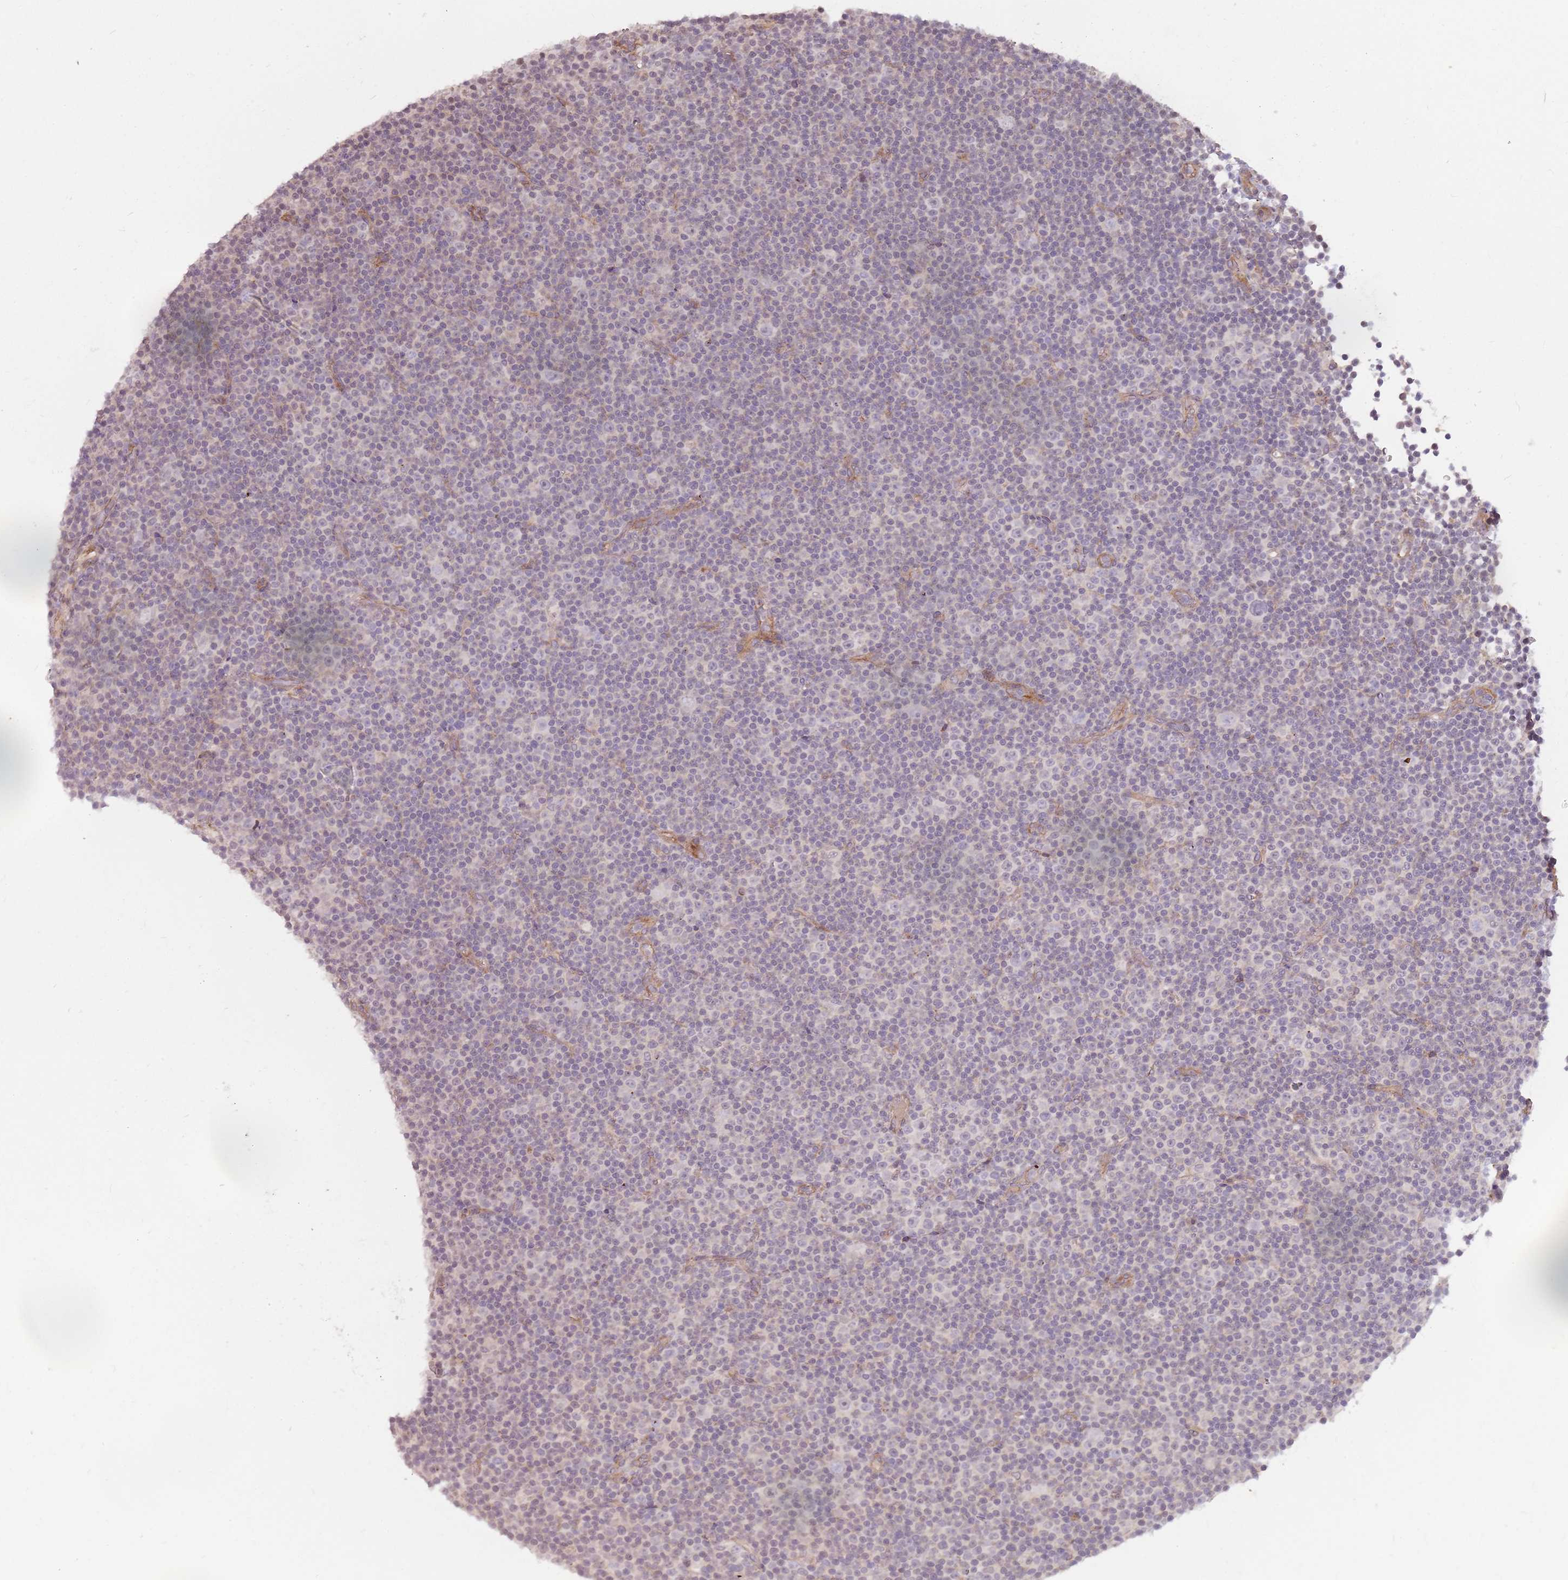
{"staining": {"intensity": "negative", "quantity": "none", "location": "none"}, "tissue": "lymphoma", "cell_type": "Tumor cells", "image_type": "cancer", "snomed": [{"axis": "morphology", "description": "Malignant lymphoma, non-Hodgkin's type, Low grade"}, {"axis": "topography", "description": "Lymph node"}], "caption": "Tumor cells are negative for brown protein staining in lymphoma. (Brightfield microscopy of DAB IHC at high magnification).", "gene": "PPP1R14C", "patient": {"sex": "female", "age": 67}}